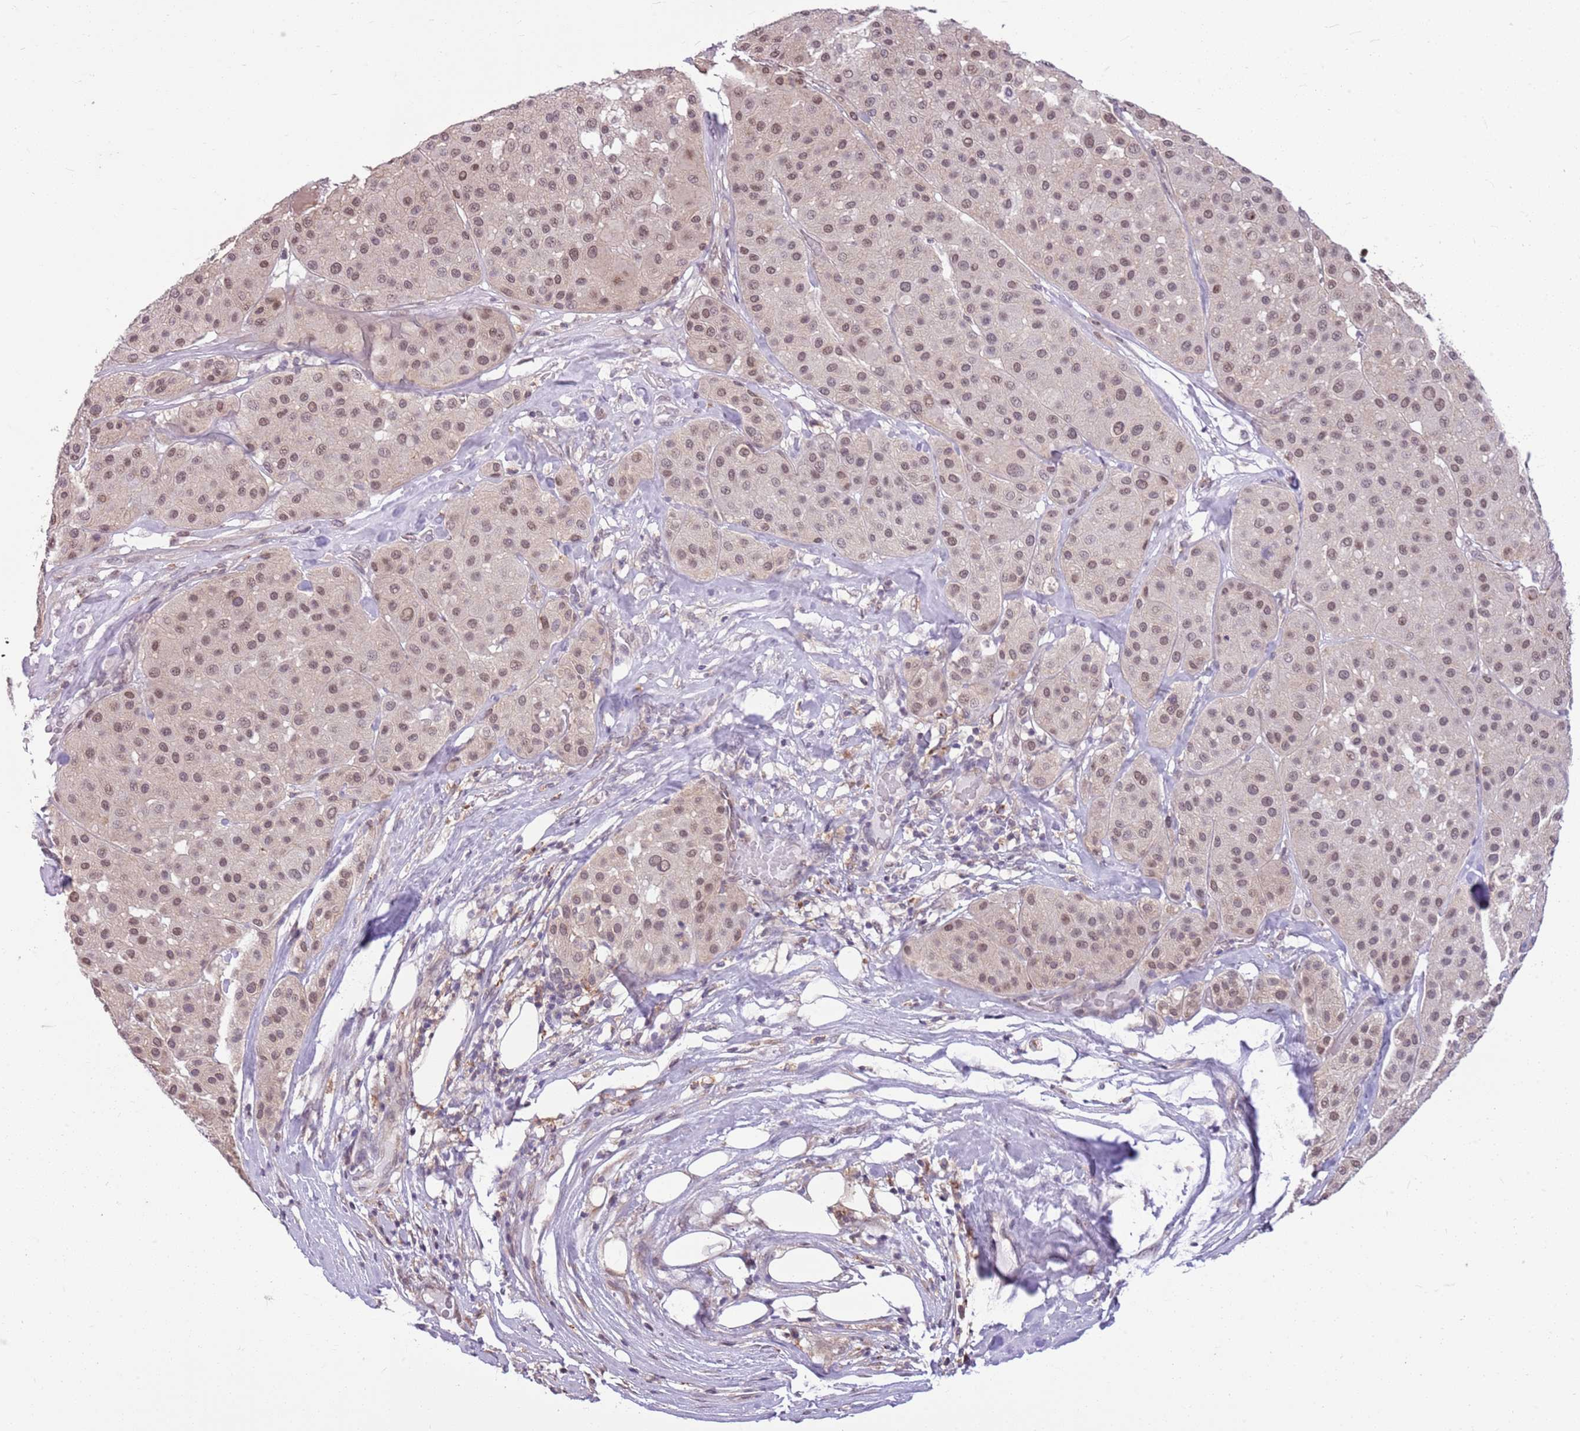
{"staining": {"intensity": "moderate", "quantity": ">75%", "location": "nuclear"}, "tissue": "melanoma", "cell_type": "Tumor cells", "image_type": "cancer", "snomed": [{"axis": "morphology", "description": "Malignant melanoma, Metastatic site"}, {"axis": "topography", "description": "Smooth muscle"}], "caption": "Immunohistochemical staining of malignant melanoma (metastatic site) exhibits moderate nuclear protein positivity in about >75% of tumor cells.", "gene": "DHX32", "patient": {"sex": "male", "age": 41}}